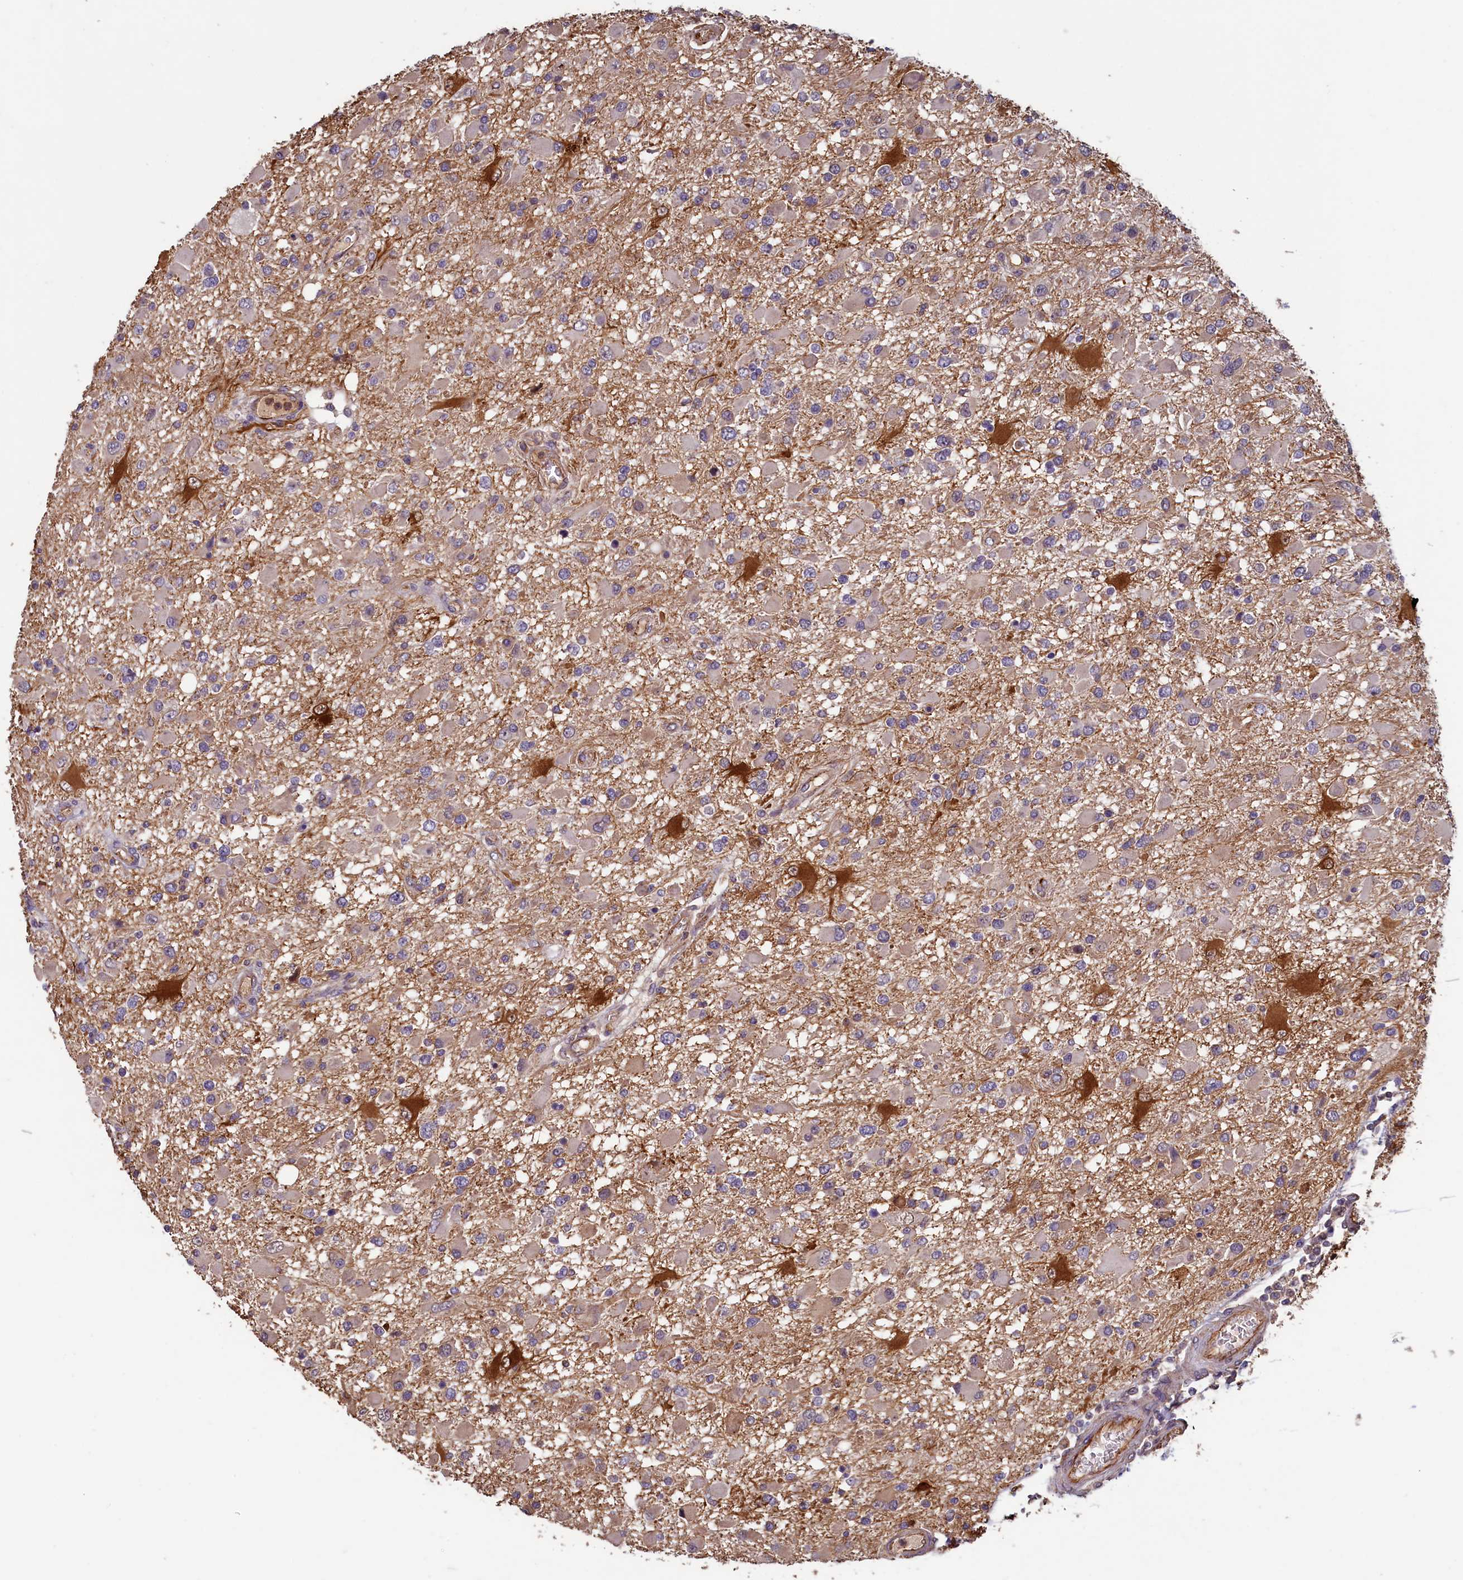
{"staining": {"intensity": "negative", "quantity": "none", "location": "none"}, "tissue": "glioma", "cell_type": "Tumor cells", "image_type": "cancer", "snomed": [{"axis": "morphology", "description": "Glioma, malignant, High grade"}, {"axis": "topography", "description": "Brain"}], "caption": "This is an immunohistochemistry micrograph of malignant glioma (high-grade). There is no positivity in tumor cells.", "gene": "ACSBG1", "patient": {"sex": "male", "age": 53}}